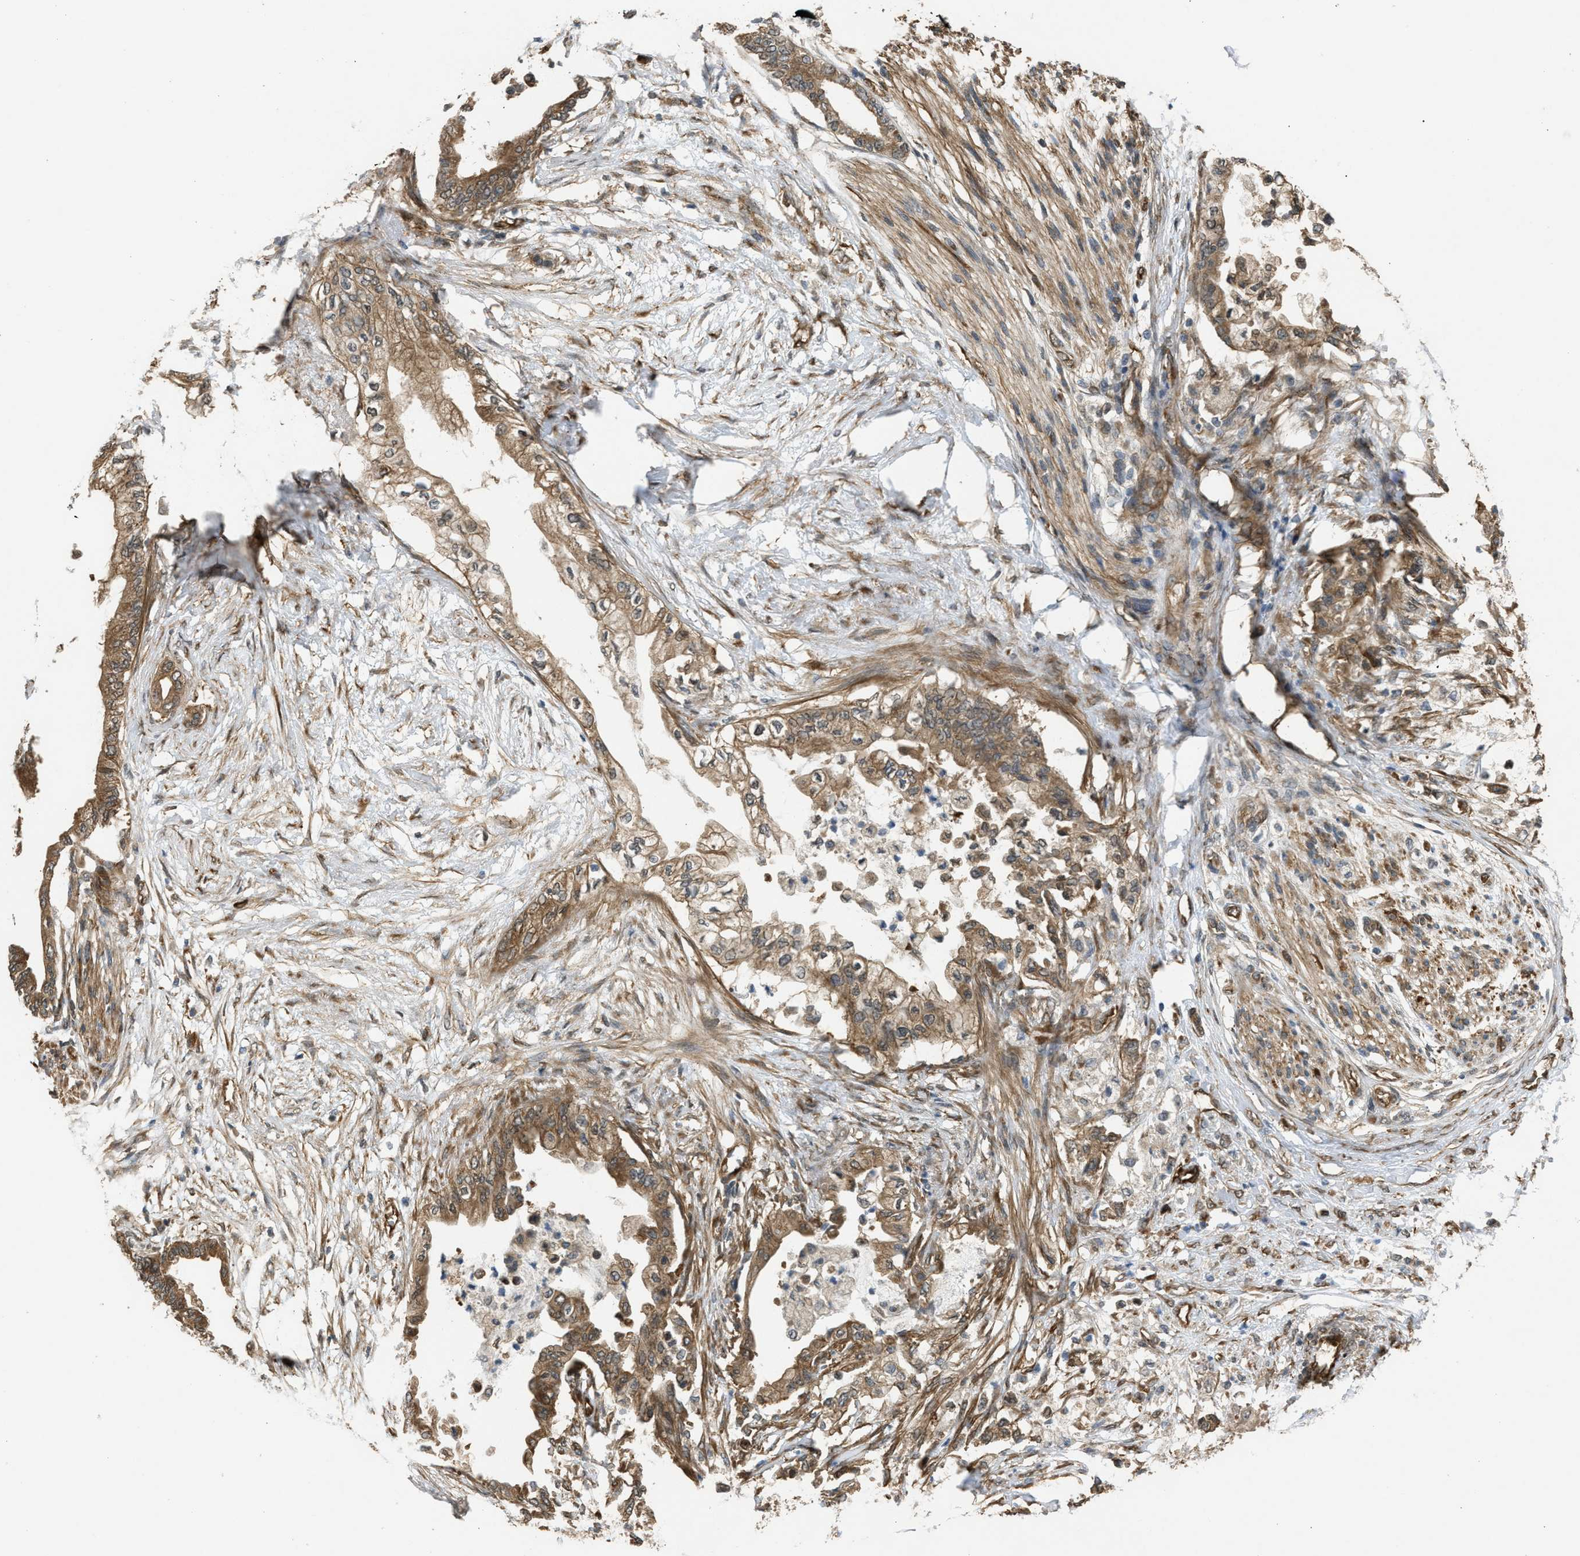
{"staining": {"intensity": "moderate", "quantity": ">75%", "location": "cytoplasmic/membranous"}, "tissue": "pancreatic cancer", "cell_type": "Tumor cells", "image_type": "cancer", "snomed": [{"axis": "morphology", "description": "Normal tissue, NOS"}, {"axis": "morphology", "description": "Adenocarcinoma, NOS"}, {"axis": "topography", "description": "Pancreas"}, {"axis": "topography", "description": "Duodenum"}], "caption": "An immunohistochemistry micrograph of tumor tissue is shown. Protein staining in brown highlights moderate cytoplasmic/membranous positivity in adenocarcinoma (pancreatic) within tumor cells. (IHC, brightfield microscopy, high magnification).", "gene": "BAG3", "patient": {"sex": "female", "age": 60}}